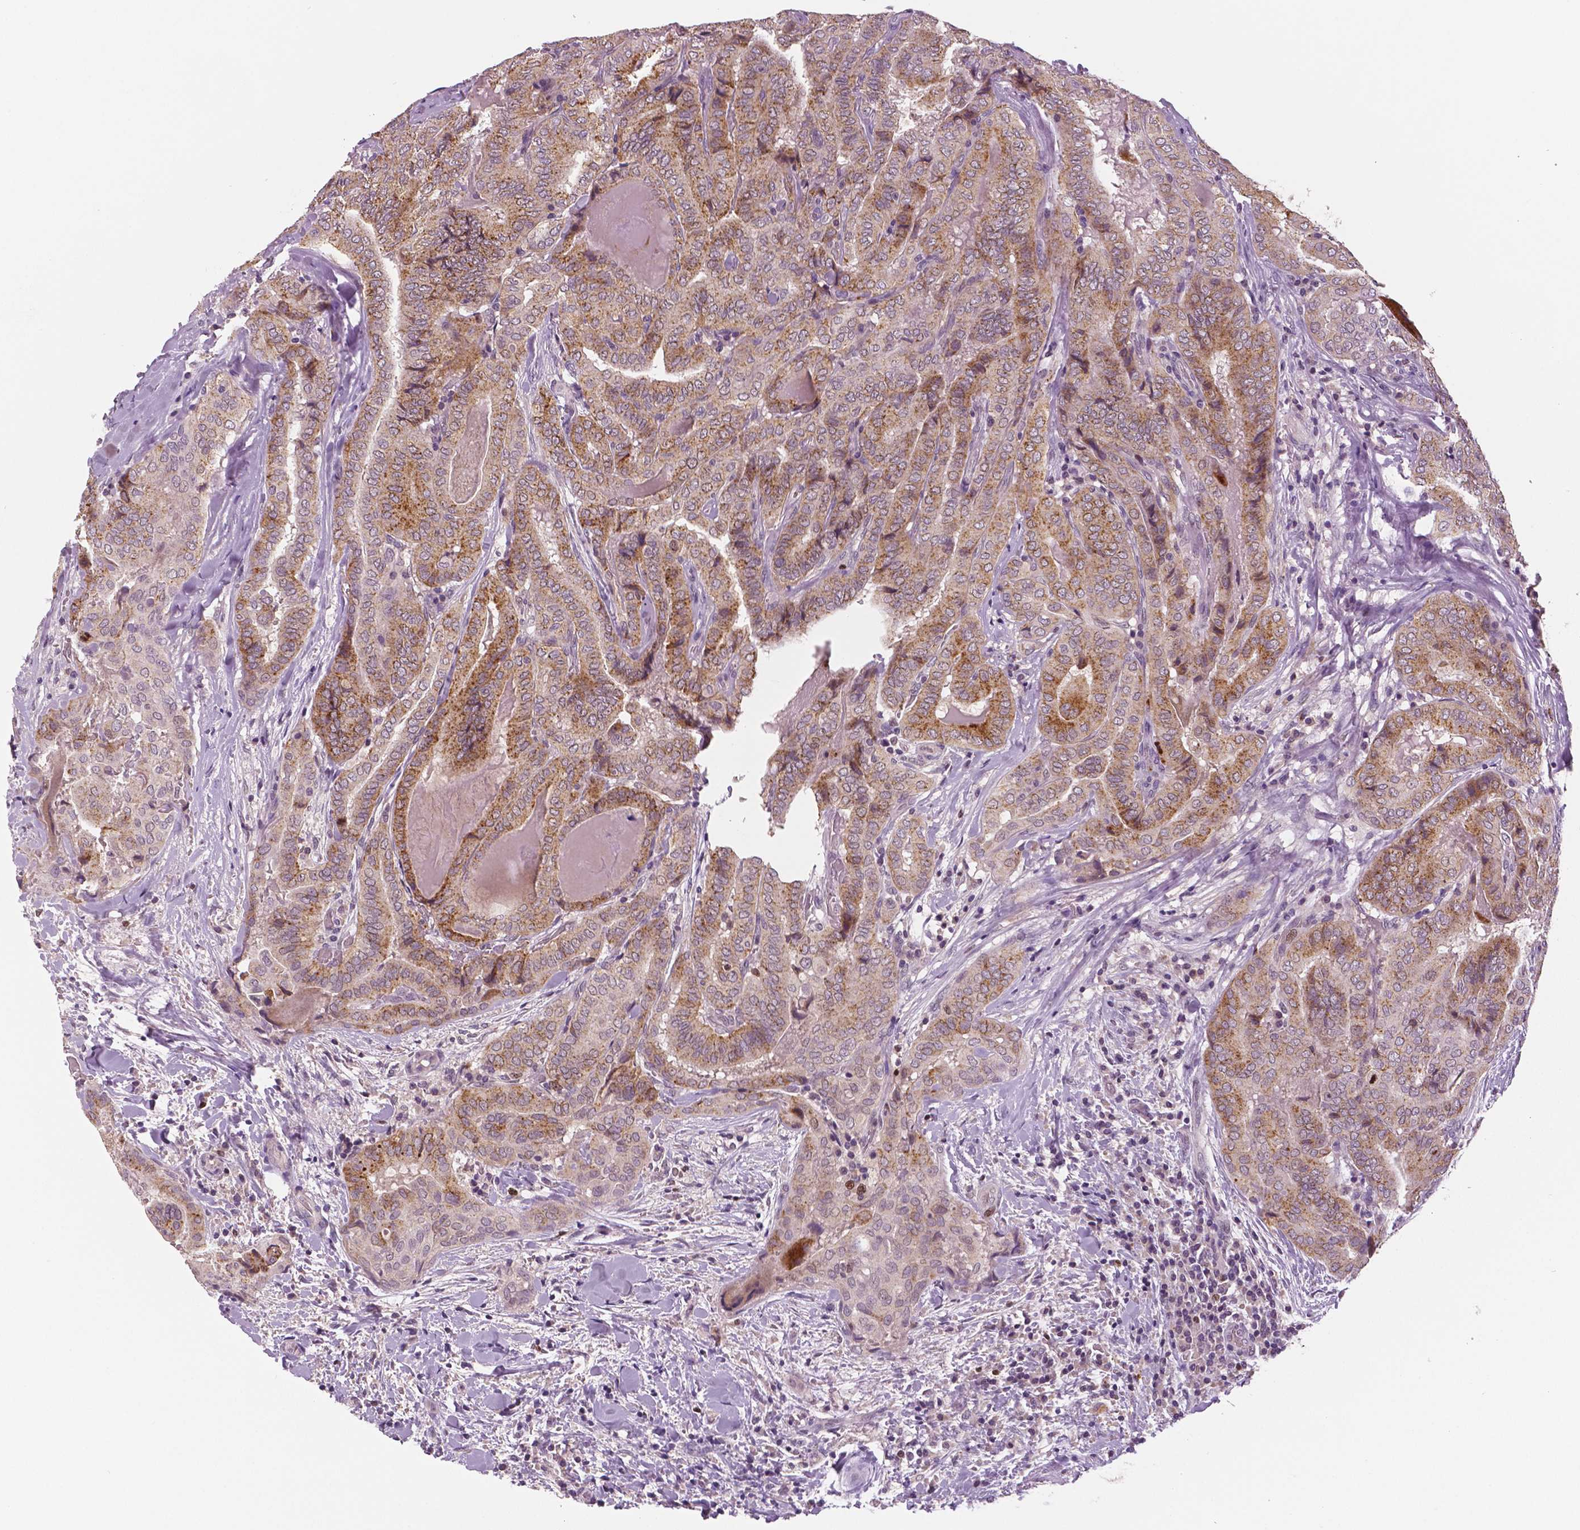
{"staining": {"intensity": "weak", "quantity": ">75%", "location": "cytoplasmic/membranous,nuclear"}, "tissue": "thyroid cancer", "cell_type": "Tumor cells", "image_type": "cancer", "snomed": [{"axis": "morphology", "description": "Papillary adenocarcinoma, NOS"}, {"axis": "topography", "description": "Thyroid gland"}], "caption": "DAB immunohistochemical staining of thyroid cancer (papillary adenocarcinoma) demonstrates weak cytoplasmic/membranous and nuclear protein staining in approximately >75% of tumor cells. (DAB (3,3'-diaminobenzidine) IHC, brown staining for protein, blue staining for nuclei).", "gene": "MKI67", "patient": {"sex": "female", "age": 61}}